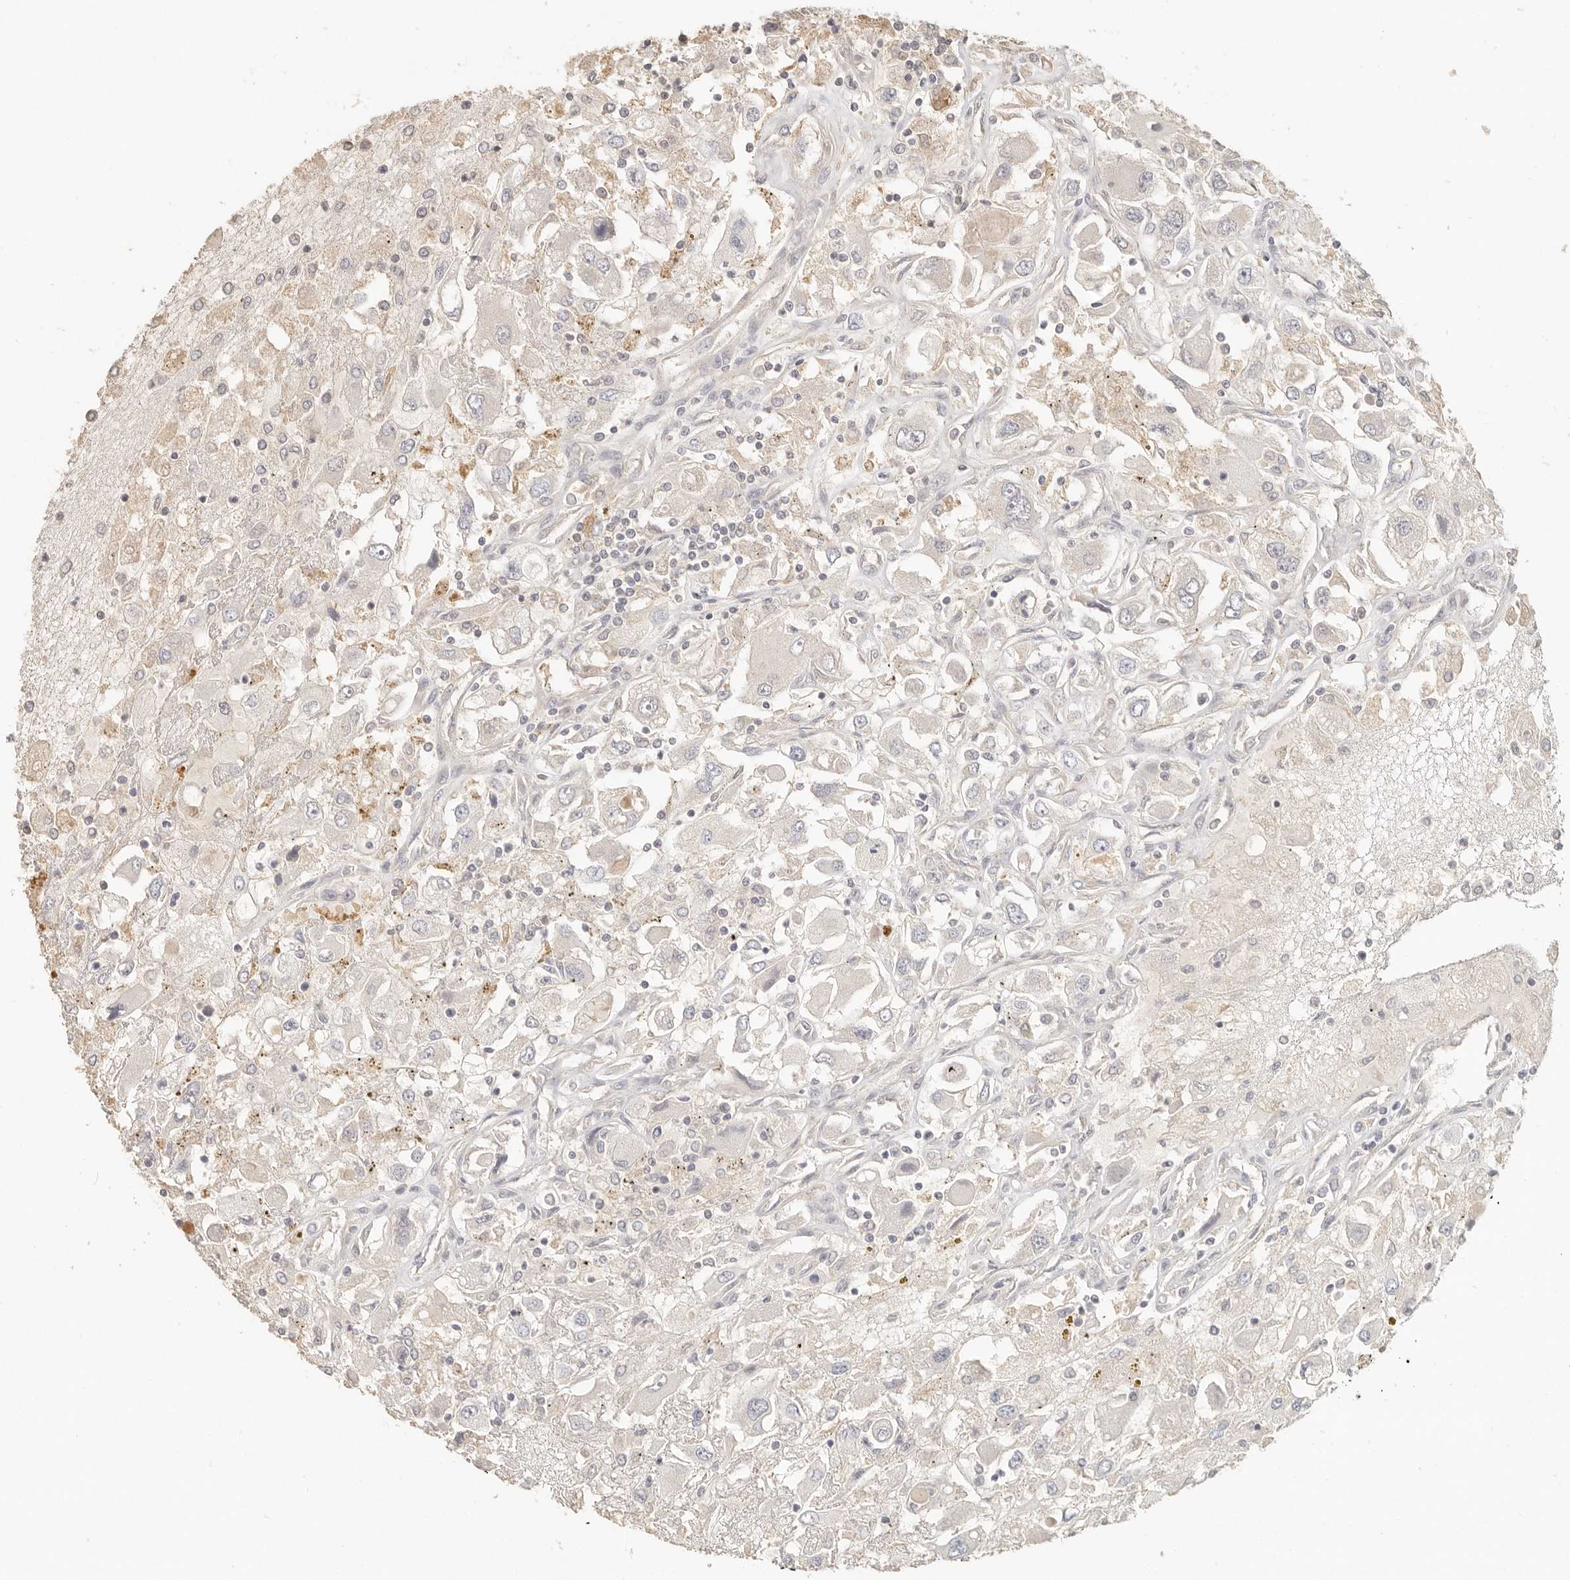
{"staining": {"intensity": "negative", "quantity": "none", "location": "none"}, "tissue": "renal cancer", "cell_type": "Tumor cells", "image_type": "cancer", "snomed": [{"axis": "morphology", "description": "Adenocarcinoma, NOS"}, {"axis": "topography", "description": "Kidney"}], "caption": "A photomicrograph of renal cancer stained for a protein exhibits no brown staining in tumor cells.", "gene": "CSK", "patient": {"sex": "female", "age": 52}}